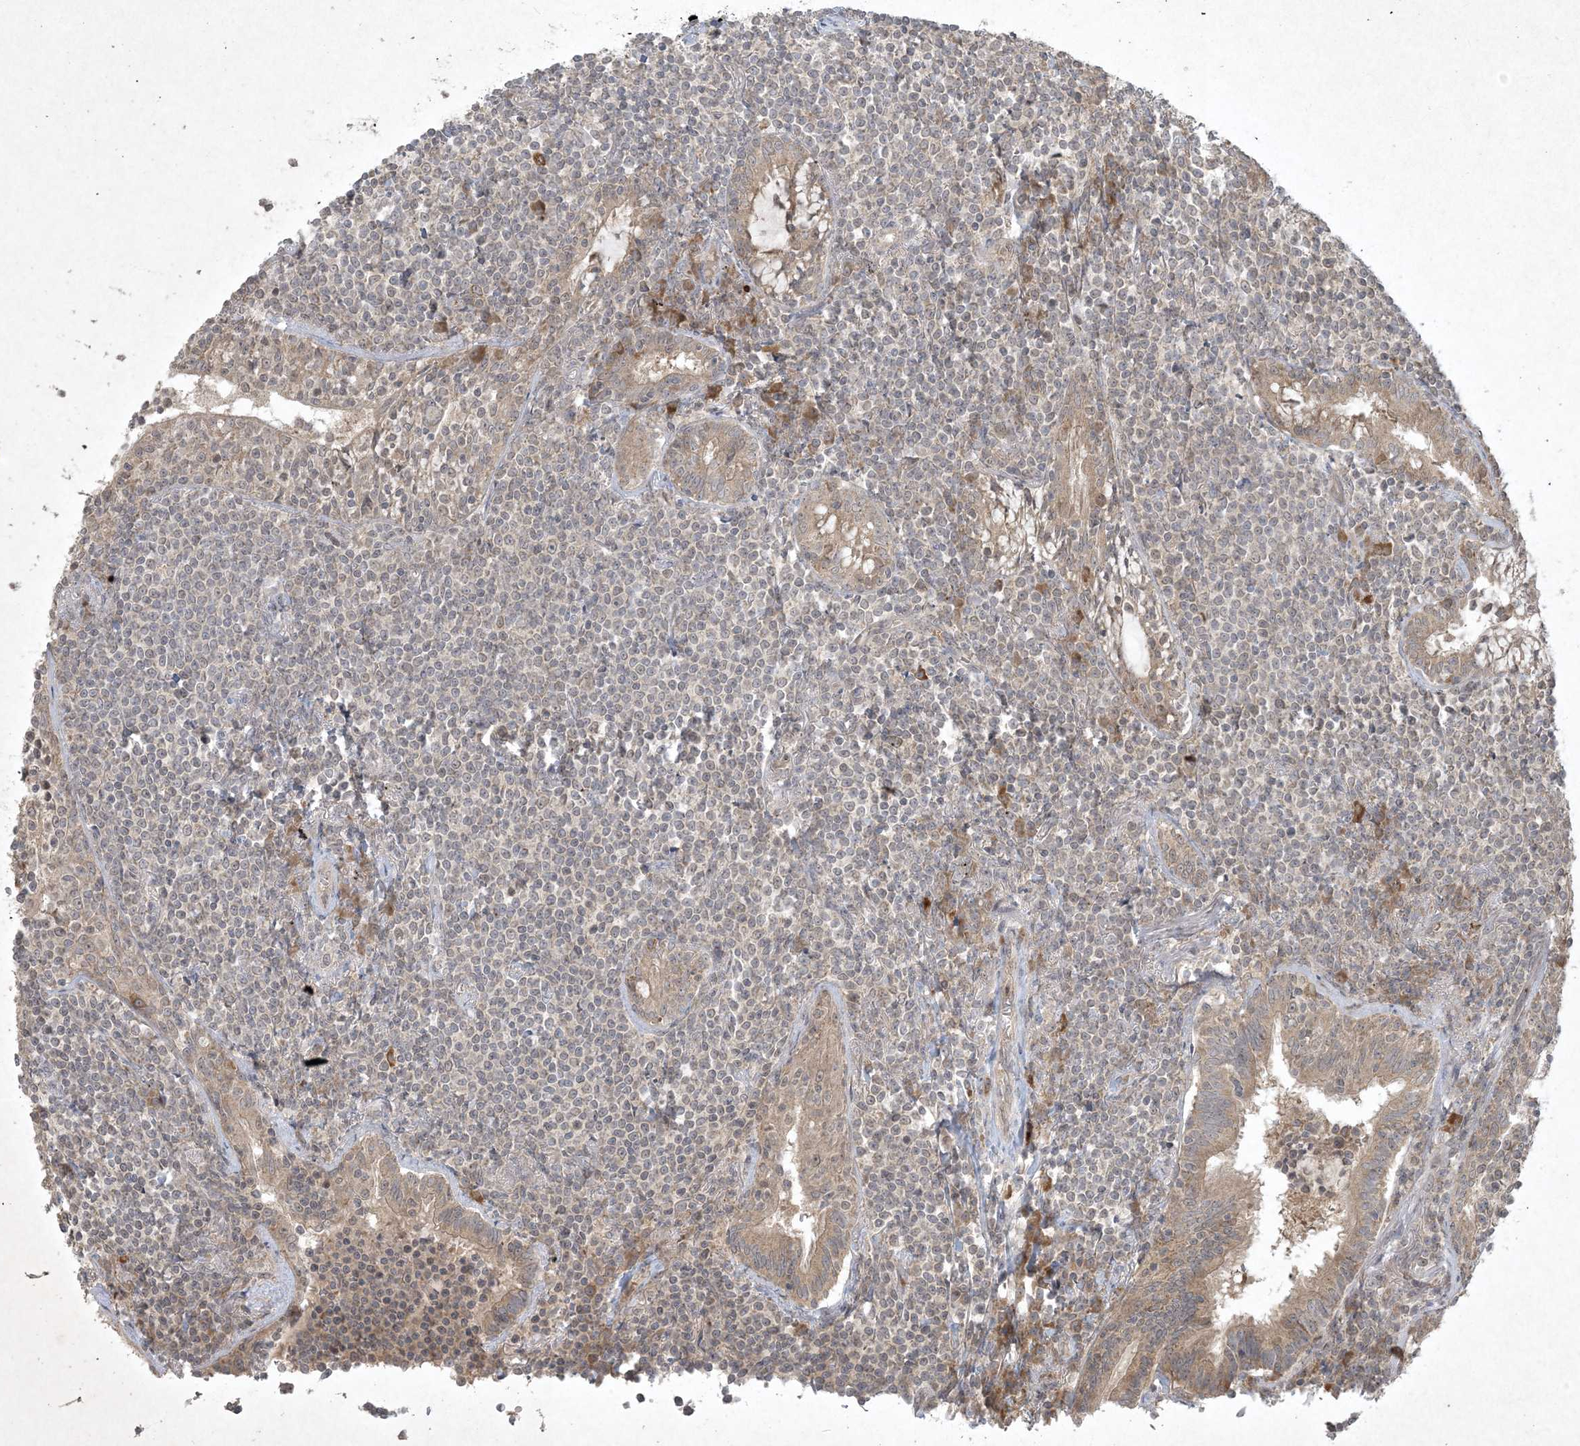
{"staining": {"intensity": "negative", "quantity": "none", "location": "none"}, "tissue": "lymphoma", "cell_type": "Tumor cells", "image_type": "cancer", "snomed": [{"axis": "morphology", "description": "Malignant lymphoma, non-Hodgkin's type, Low grade"}, {"axis": "topography", "description": "Lung"}], "caption": "High power microscopy photomicrograph of an immunohistochemistry image of lymphoma, revealing no significant positivity in tumor cells.", "gene": "NRBP2", "patient": {"sex": "female", "age": 71}}